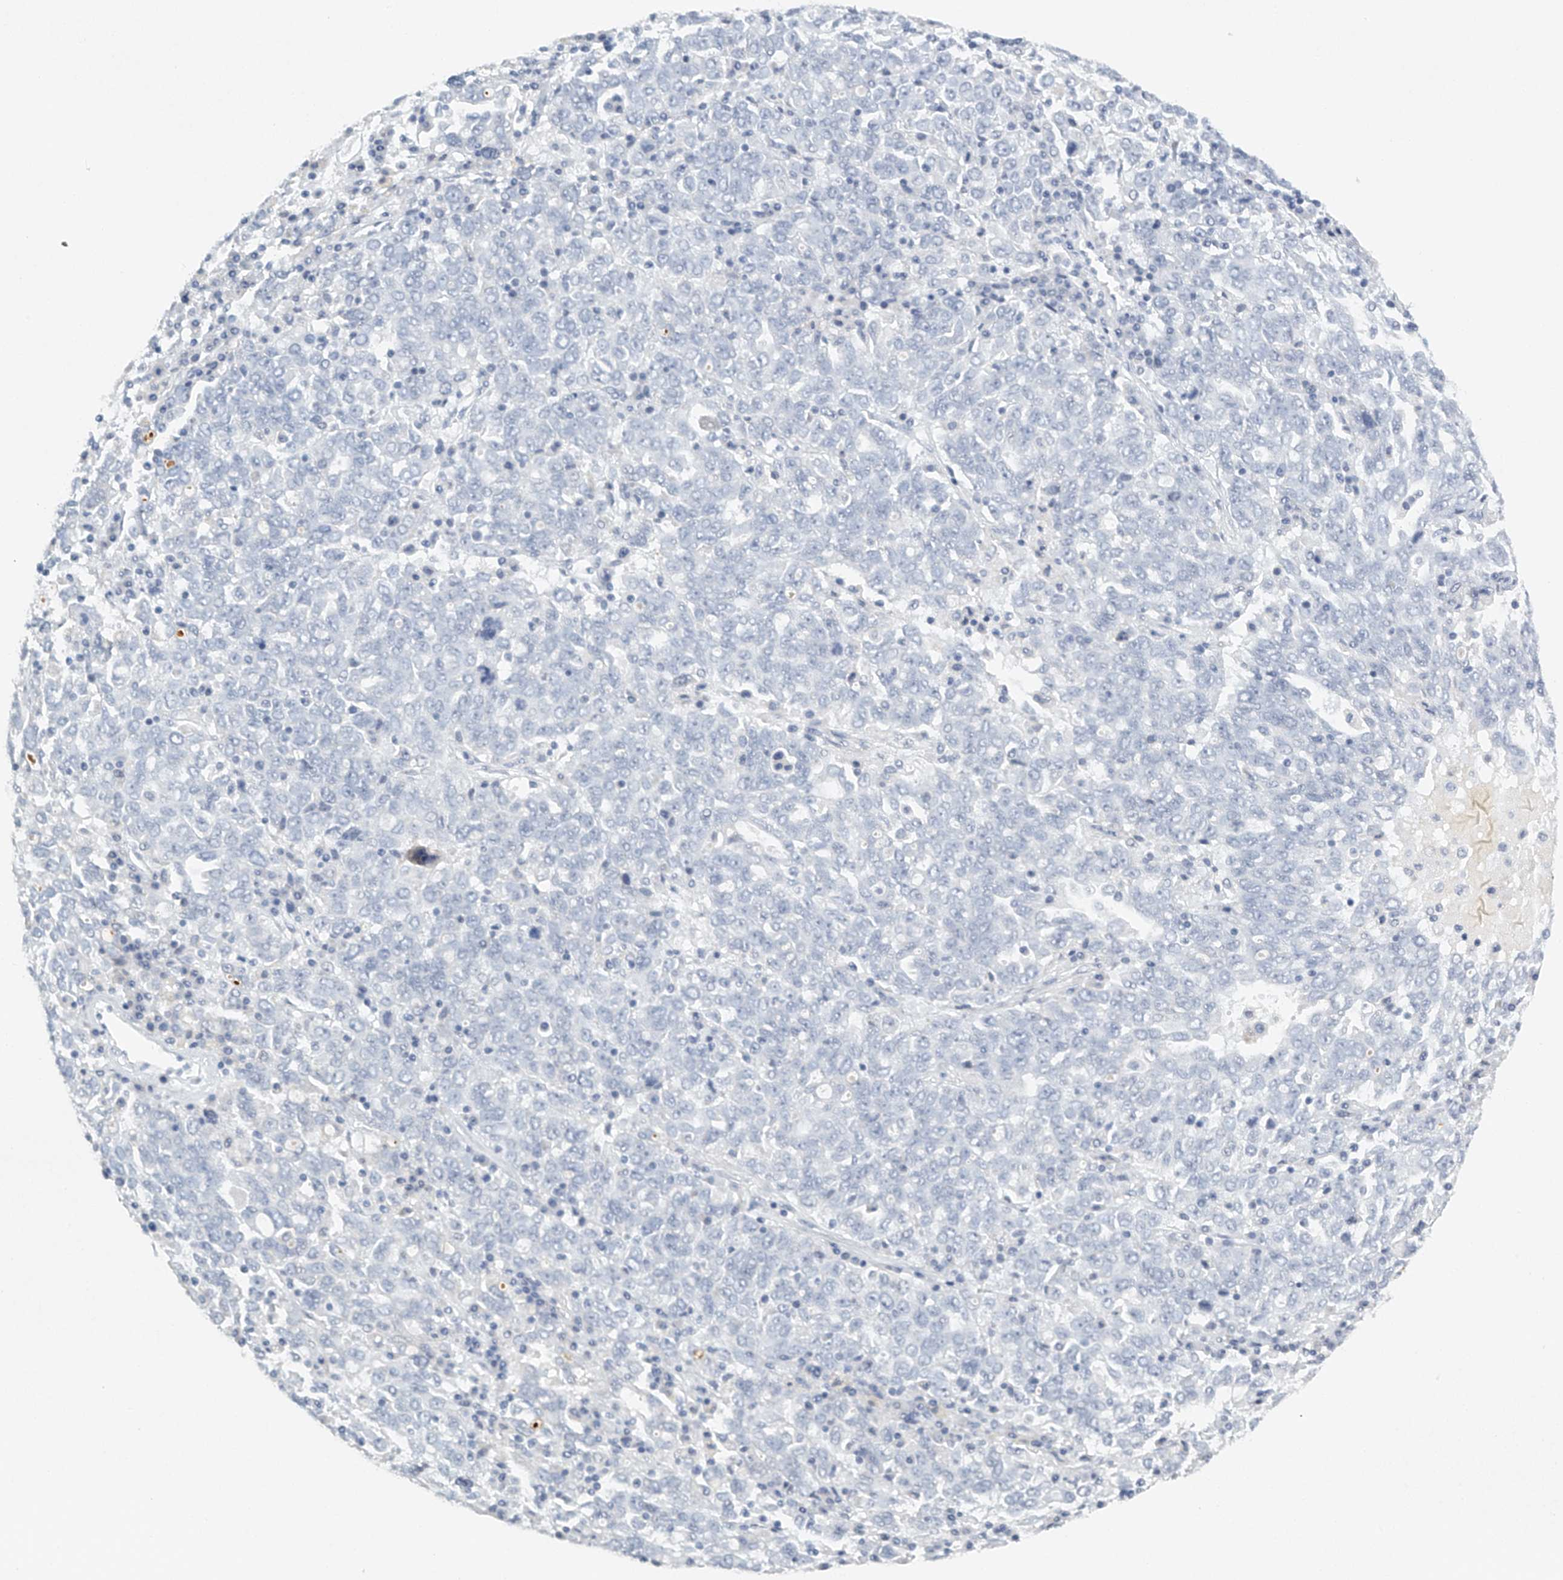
{"staining": {"intensity": "negative", "quantity": "none", "location": "none"}, "tissue": "ovarian cancer", "cell_type": "Tumor cells", "image_type": "cancer", "snomed": [{"axis": "morphology", "description": "Carcinoma, endometroid"}, {"axis": "topography", "description": "Ovary"}], "caption": "An IHC image of ovarian endometroid carcinoma is shown. There is no staining in tumor cells of ovarian endometroid carcinoma. The staining was performed using DAB to visualize the protein expression in brown, while the nuclei were stained in blue with hematoxylin (Magnification: 20x).", "gene": "FAT2", "patient": {"sex": "female", "age": 62}}